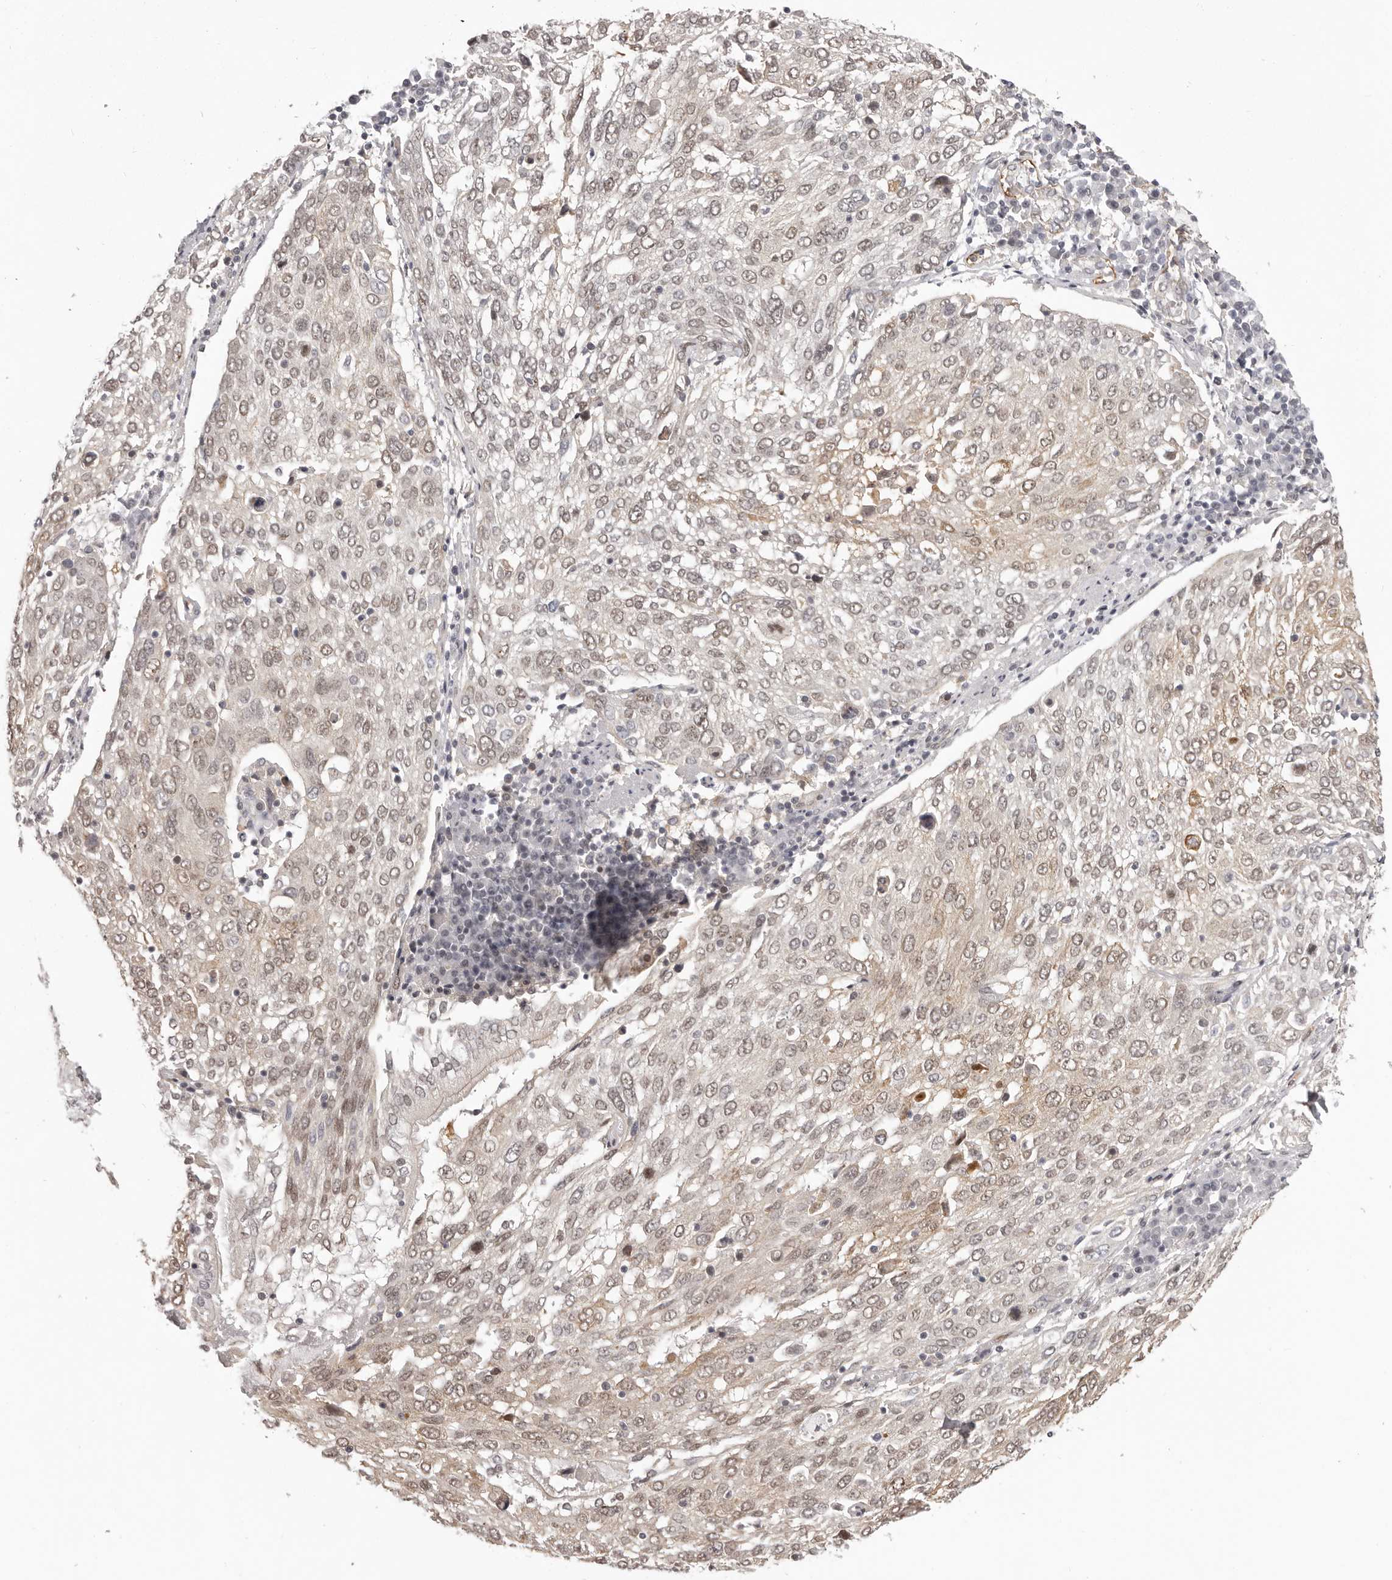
{"staining": {"intensity": "weak", "quantity": ">75%", "location": "nuclear"}, "tissue": "lung cancer", "cell_type": "Tumor cells", "image_type": "cancer", "snomed": [{"axis": "morphology", "description": "Squamous cell carcinoma, NOS"}, {"axis": "topography", "description": "Lung"}], "caption": "Weak nuclear staining is seen in approximately >75% of tumor cells in lung cancer.", "gene": "RNF2", "patient": {"sex": "male", "age": 65}}